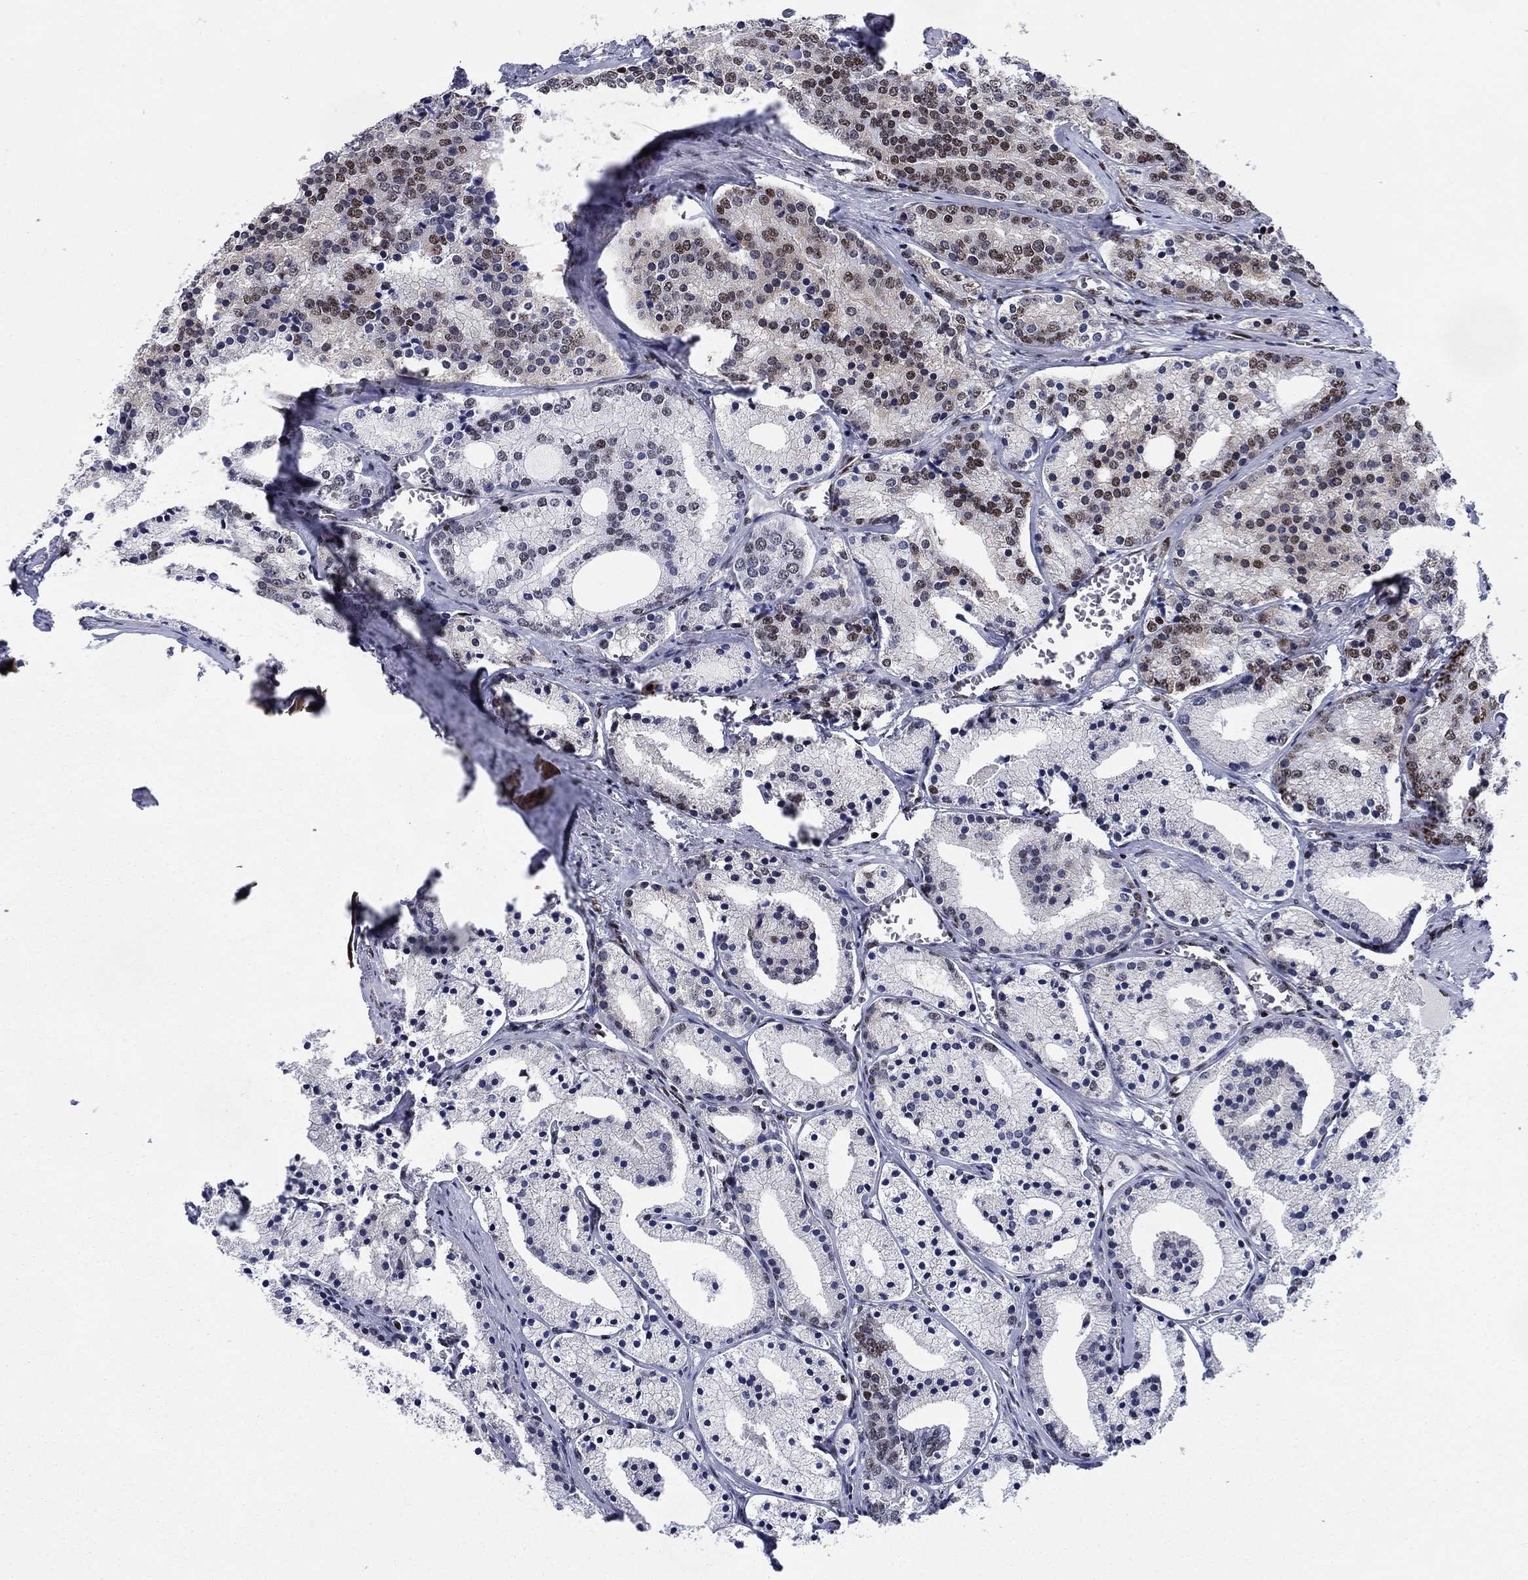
{"staining": {"intensity": "moderate", "quantity": "<25%", "location": "nuclear"}, "tissue": "prostate cancer", "cell_type": "Tumor cells", "image_type": "cancer", "snomed": [{"axis": "morphology", "description": "Adenocarcinoma, NOS"}, {"axis": "topography", "description": "Prostate"}], "caption": "Moderate nuclear protein positivity is identified in approximately <25% of tumor cells in prostate cancer.", "gene": "RPRD1B", "patient": {"sex": "male", "age": 69}}